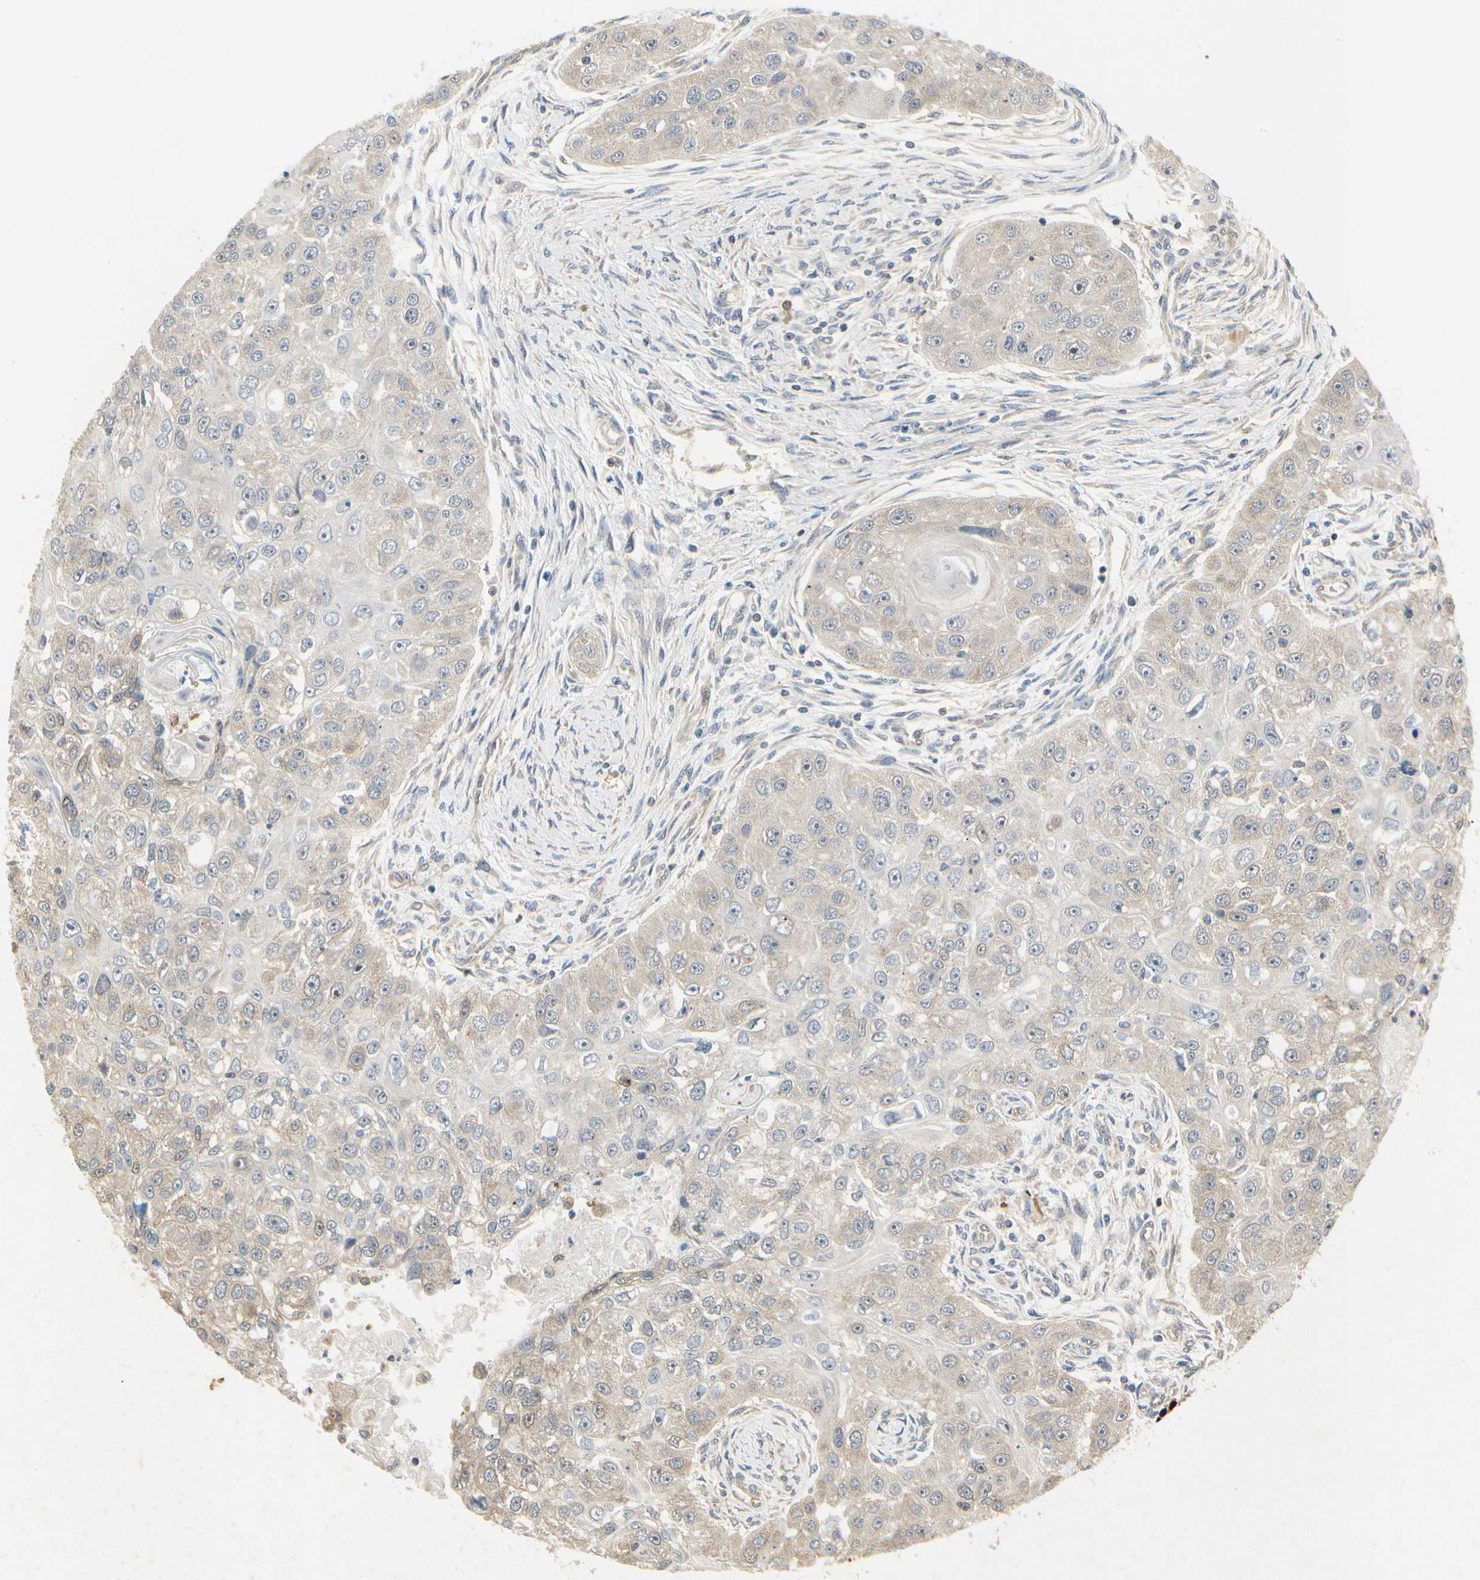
{"staining": {"intensity": "weak", "quantity": ">75%", "location": "cytoplasmic/membranous"}, "tissue": "head and neck cancer", "cell_type": "Tumor cells", "image_type": "cancer", "snomed": [{"axis": "morphology", "description": "Normal tissue, NOS"}, {"axis": "morphology", "description": "Squamous cell carcinoma, NOS"}, {"axis": "topography", "description": "Skeletal muscle"}, {"axis": "topography", "description": "Head-Neck"}], "caption": "This image shows immunohistochemistry staining of human head and neck cancer (squamous cell carcinoma), with low weak cytoplasmic/membranous positivity in approximately >75% of tumor cells.", "gene": "EIF1AX", "patient": {"sex": "male", "age": 51}}